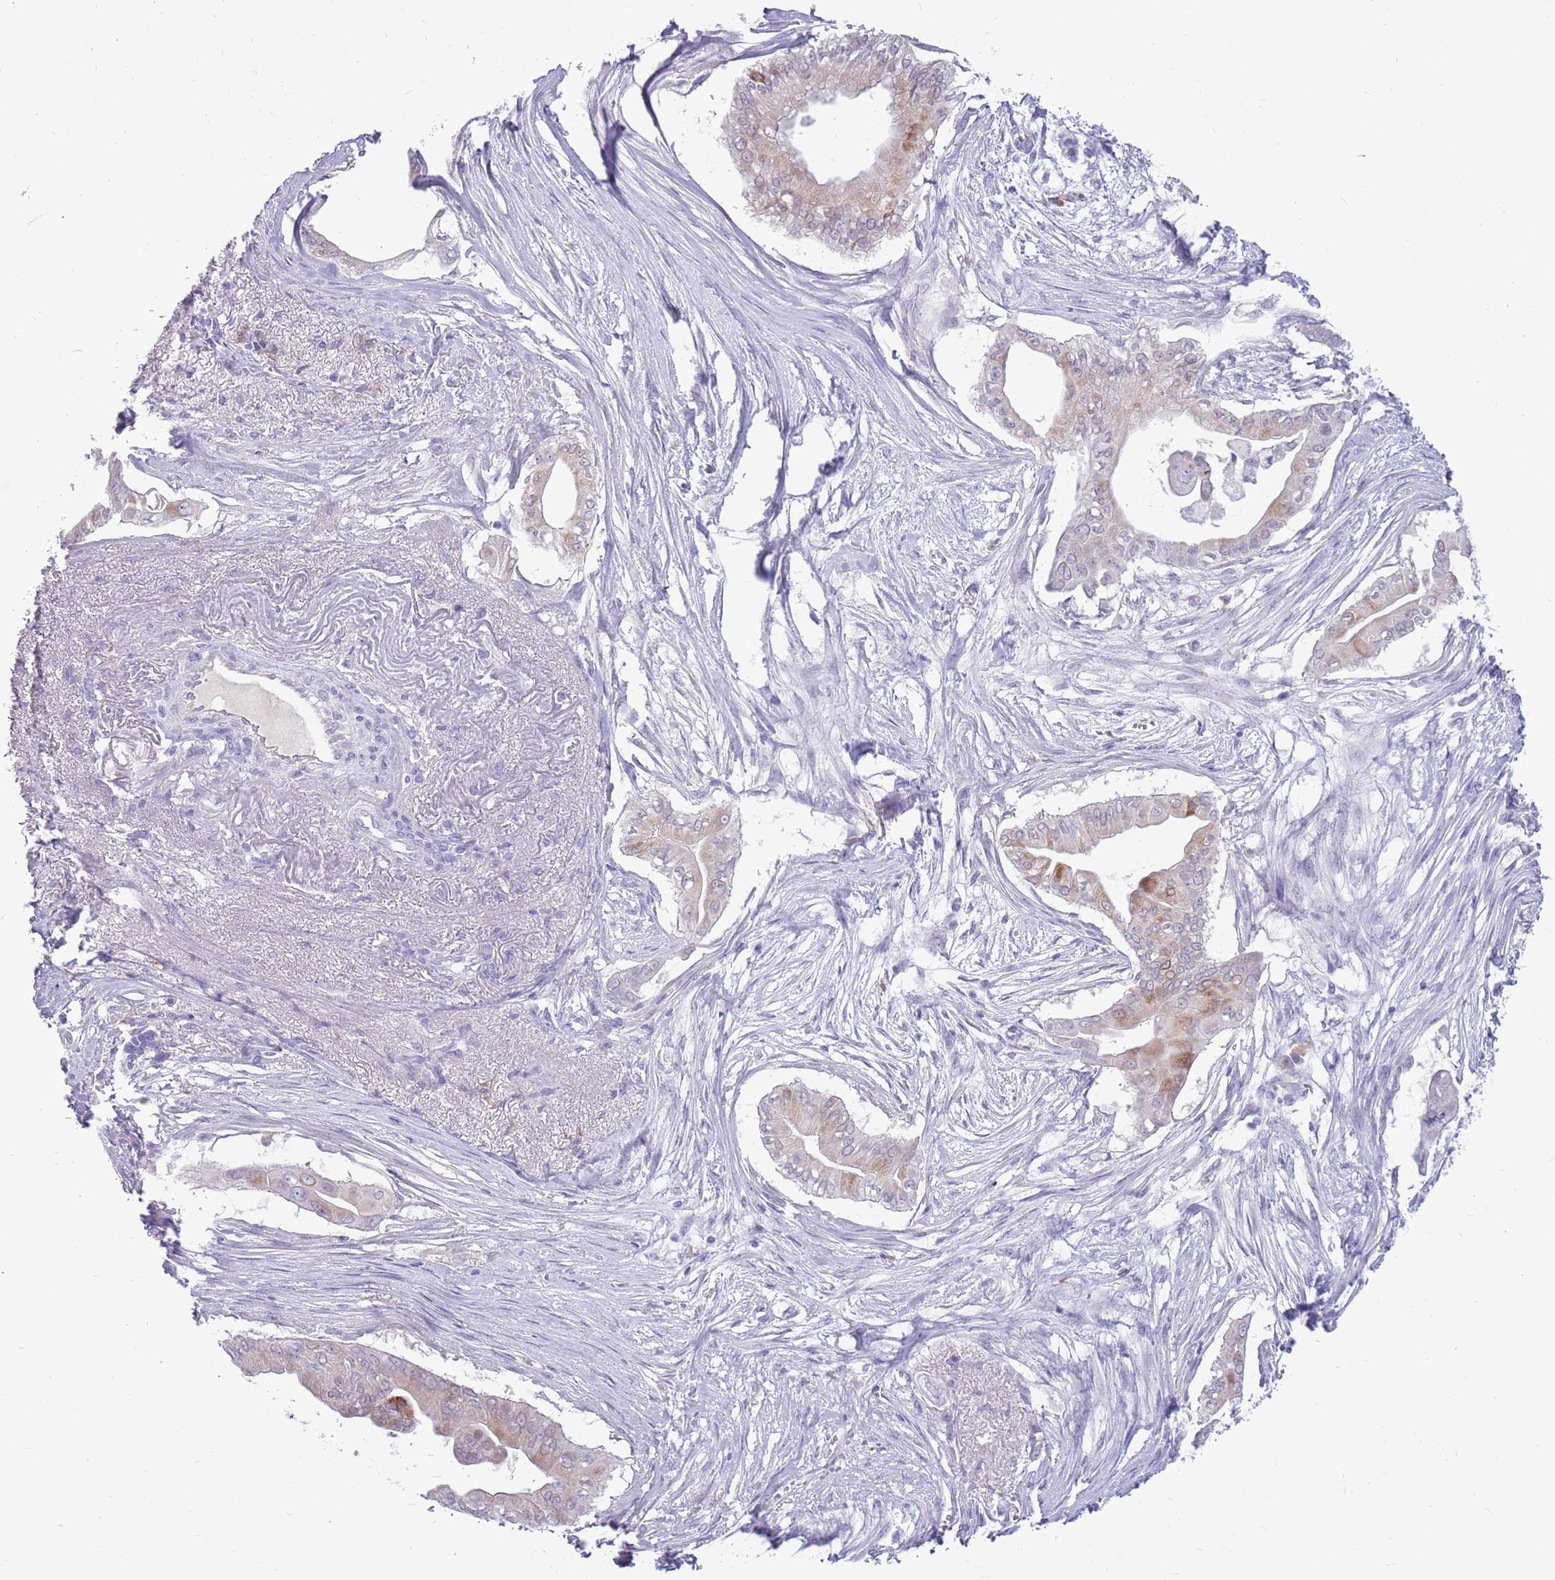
{"staining": {"intensity": "weak", "quantity": ">75%", "location": "cytoplasmic/membranous"}, "tissue": "pancreatic cancer", "cell_type": "Tumor cells", "image_type": "cancer", "snomed": [{"axis": "morphology", "description": "Adenocarcinoma, NOS"}, {"axis": "topography", "description": "Pancreas"}], "caption": "Weak cytoplasmic/membranous protein staining is seen in approximately >75% of tumor cells in adenocarcinoma (pancreatic).", "gene": "ZNF425", "patient": {"sex": "male", "age": 71}}